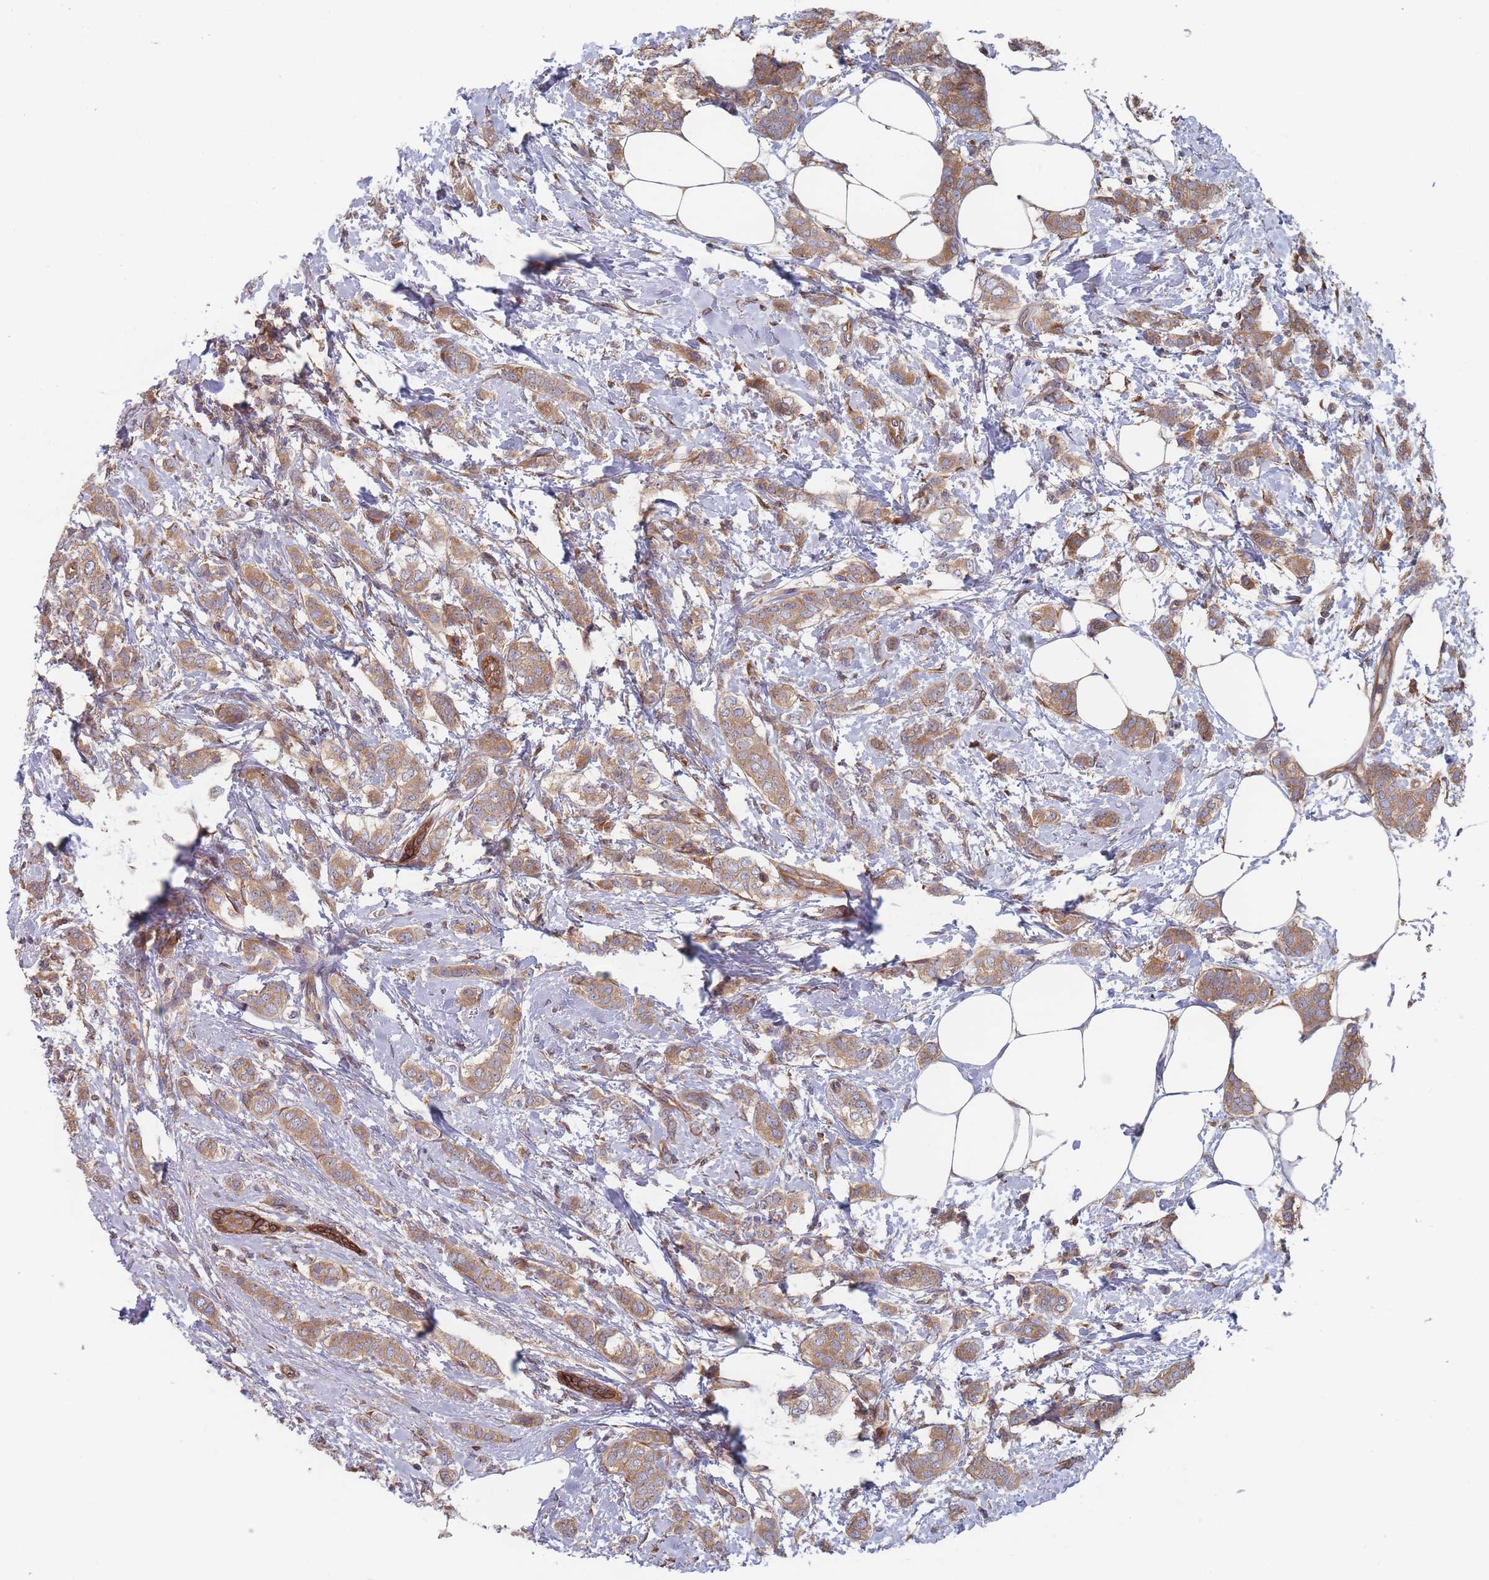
{"staining": {"intensity": "moderate", "quantity": ">75%", "location": "cytoplasmic/membranous"}, "tissue": "breast cancer", "cell_type": "Tumor cells", "image_type": "cancer", "snomed": [{"axis": "morphology", "description": "Duct carcinoma"}, {"axis": "topography", "description": "Breast"}], "caption": "Brown immunohistochemical staining in breast cancer reveals moderate cytoplasmic/membranous staining in about >75% of tumor cells. (DAB IHC, brown staining for protein, blue staining for nuclei).", "gene": "KDSR", "patient": {"sex": "female", "age": 72}}